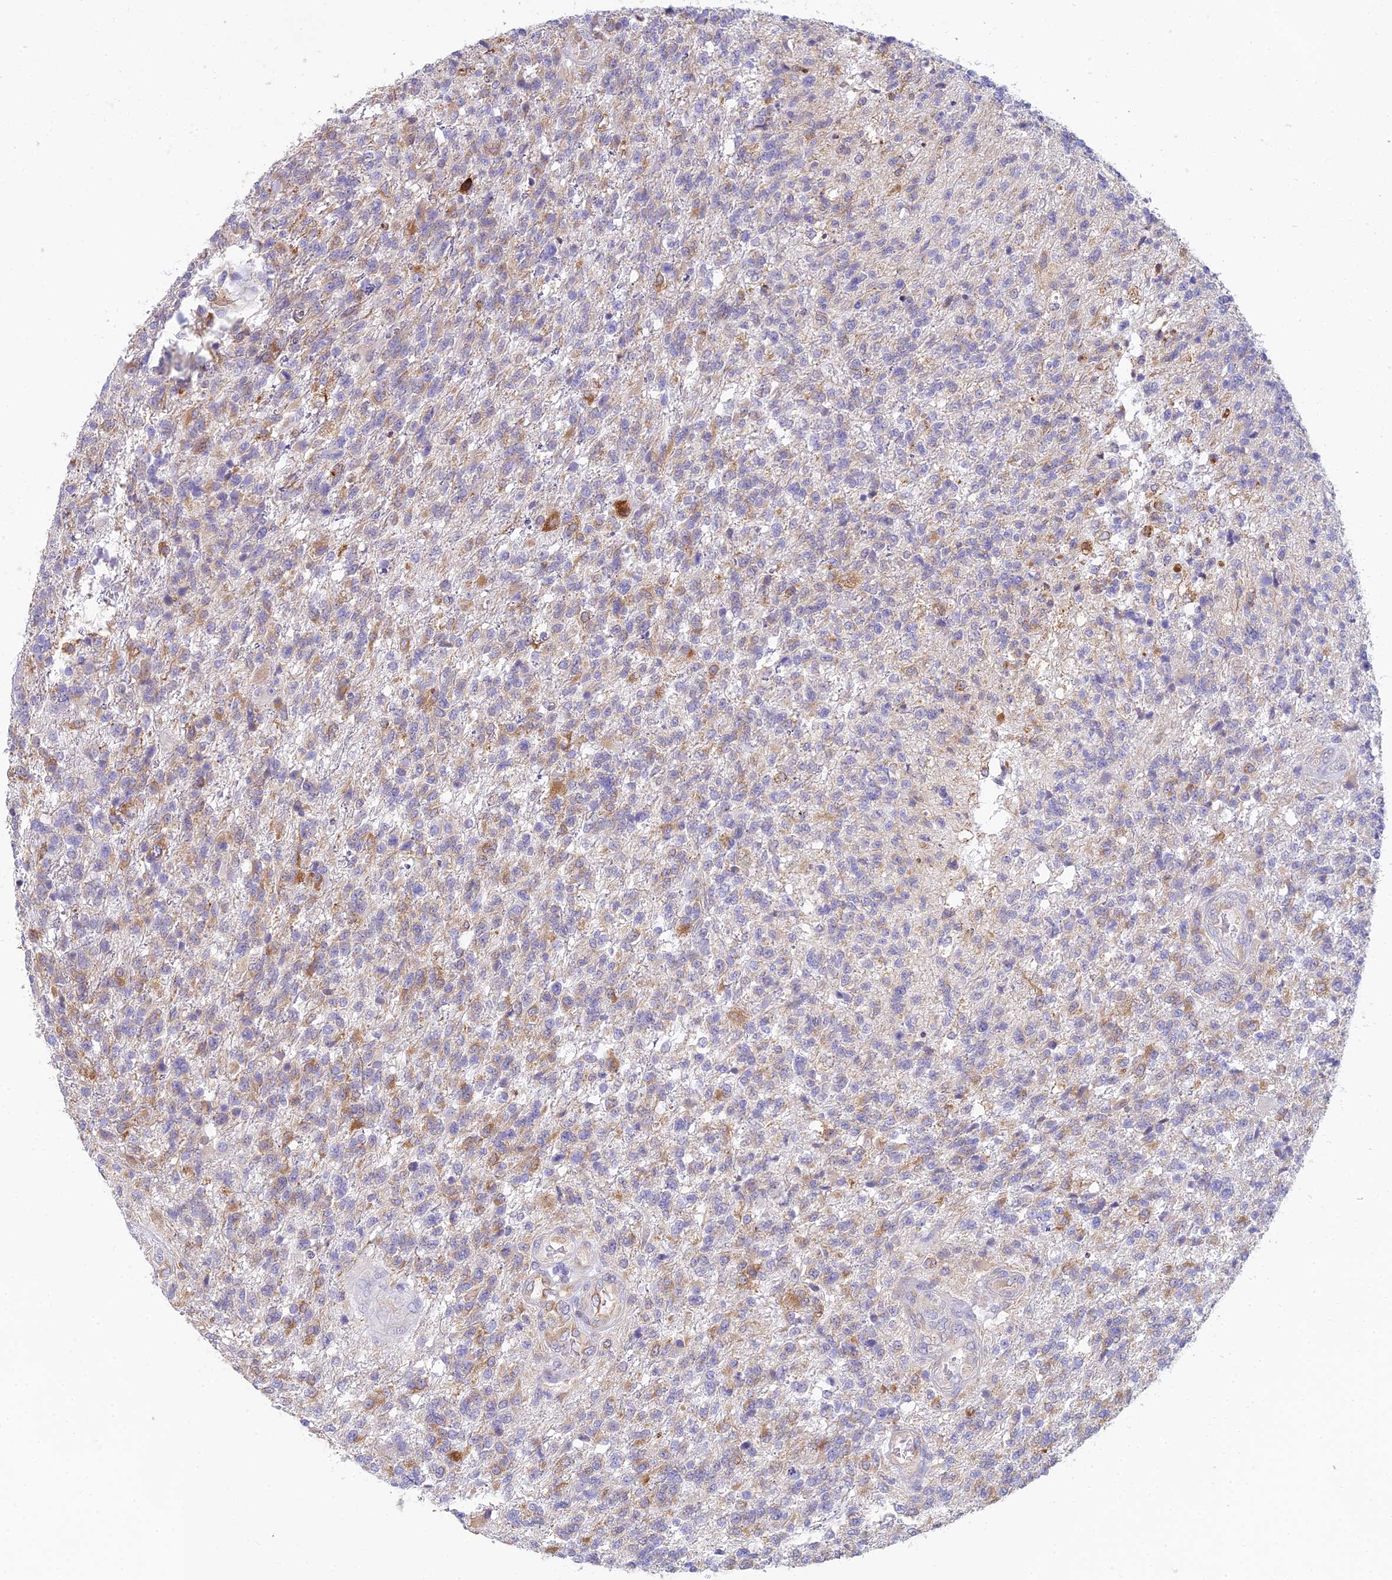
{"staining": {"intensity": "moderate", "quantity": "<25%", "location": "cytoplasmic/membranous"}, "tissue": "glioma", "cell_type": "Tumor cells", "image_type": "cancer", "snomed": [{"axis": "morphology", "description": "Glioma, malignant, High grade"}, {"axis": "topography", "description": "Brain"}], "caption": "About <25% of tumor cells in glioma reveal moderate cytoplasmic/membranous protein staining as visualized by brown immunohistochemical staining.", "gene": "HM13", "patient": {"sex": "male", "age": 56}}